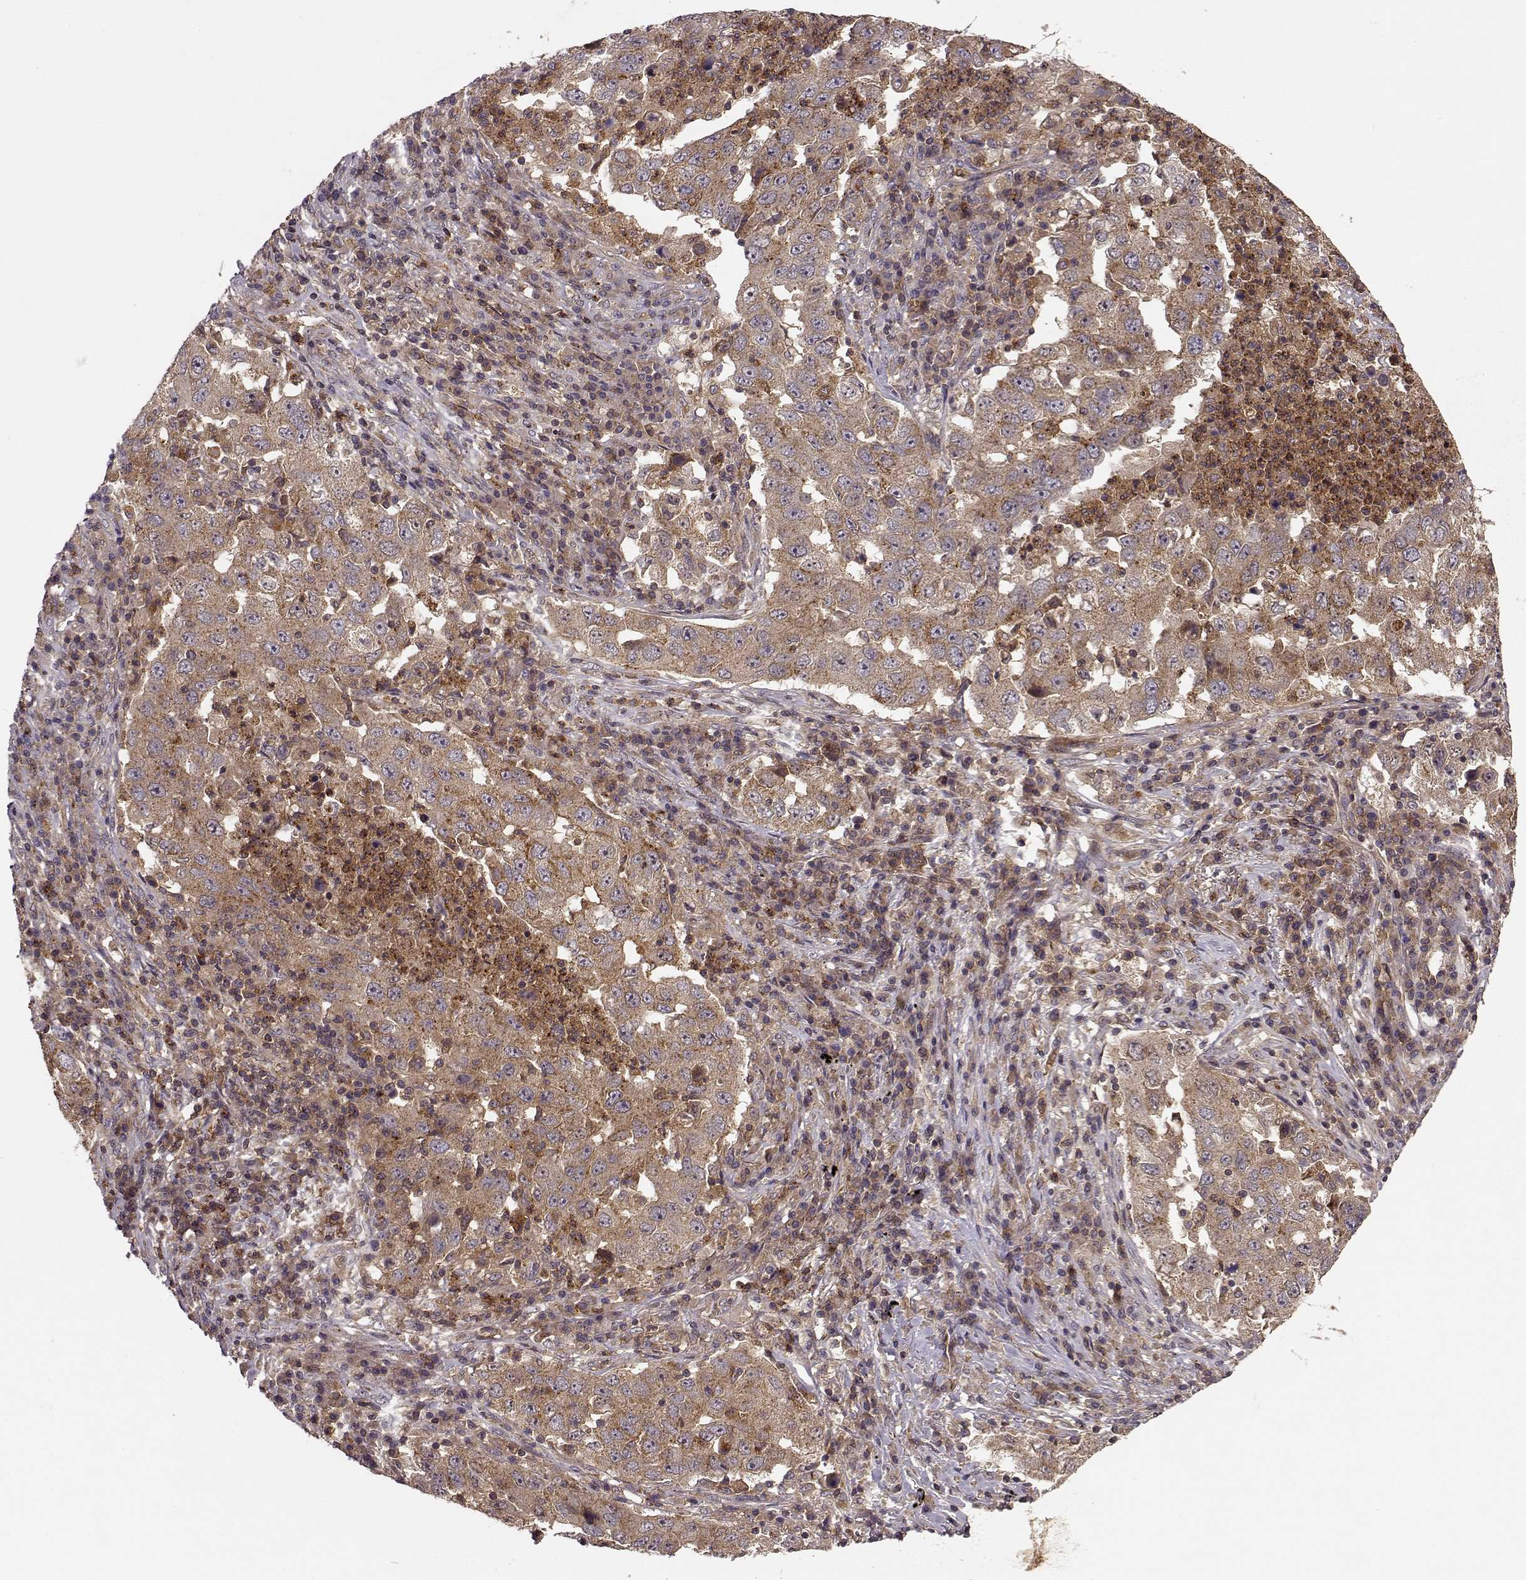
{"staining": {"intensity": "moderate", "quantity": ">75%", "location": "cytoplasmic/membranous"}, "tissue": "lung cancer", "cell_type": "Tumor cells", "image_type": "cancer", "snomed": [{"axis": "morphology", "description": "Adenocarcinoma, NOS"}, {"axis": "topography", "description": "Lung"}], "caption": "A micrograph of human lung cancer stained for a protein shows moderate cytoplasmic/membranous brown staining in tumor cells.", "gene": "IFRD2", "patient": {"sex": "male", "age": 73}}